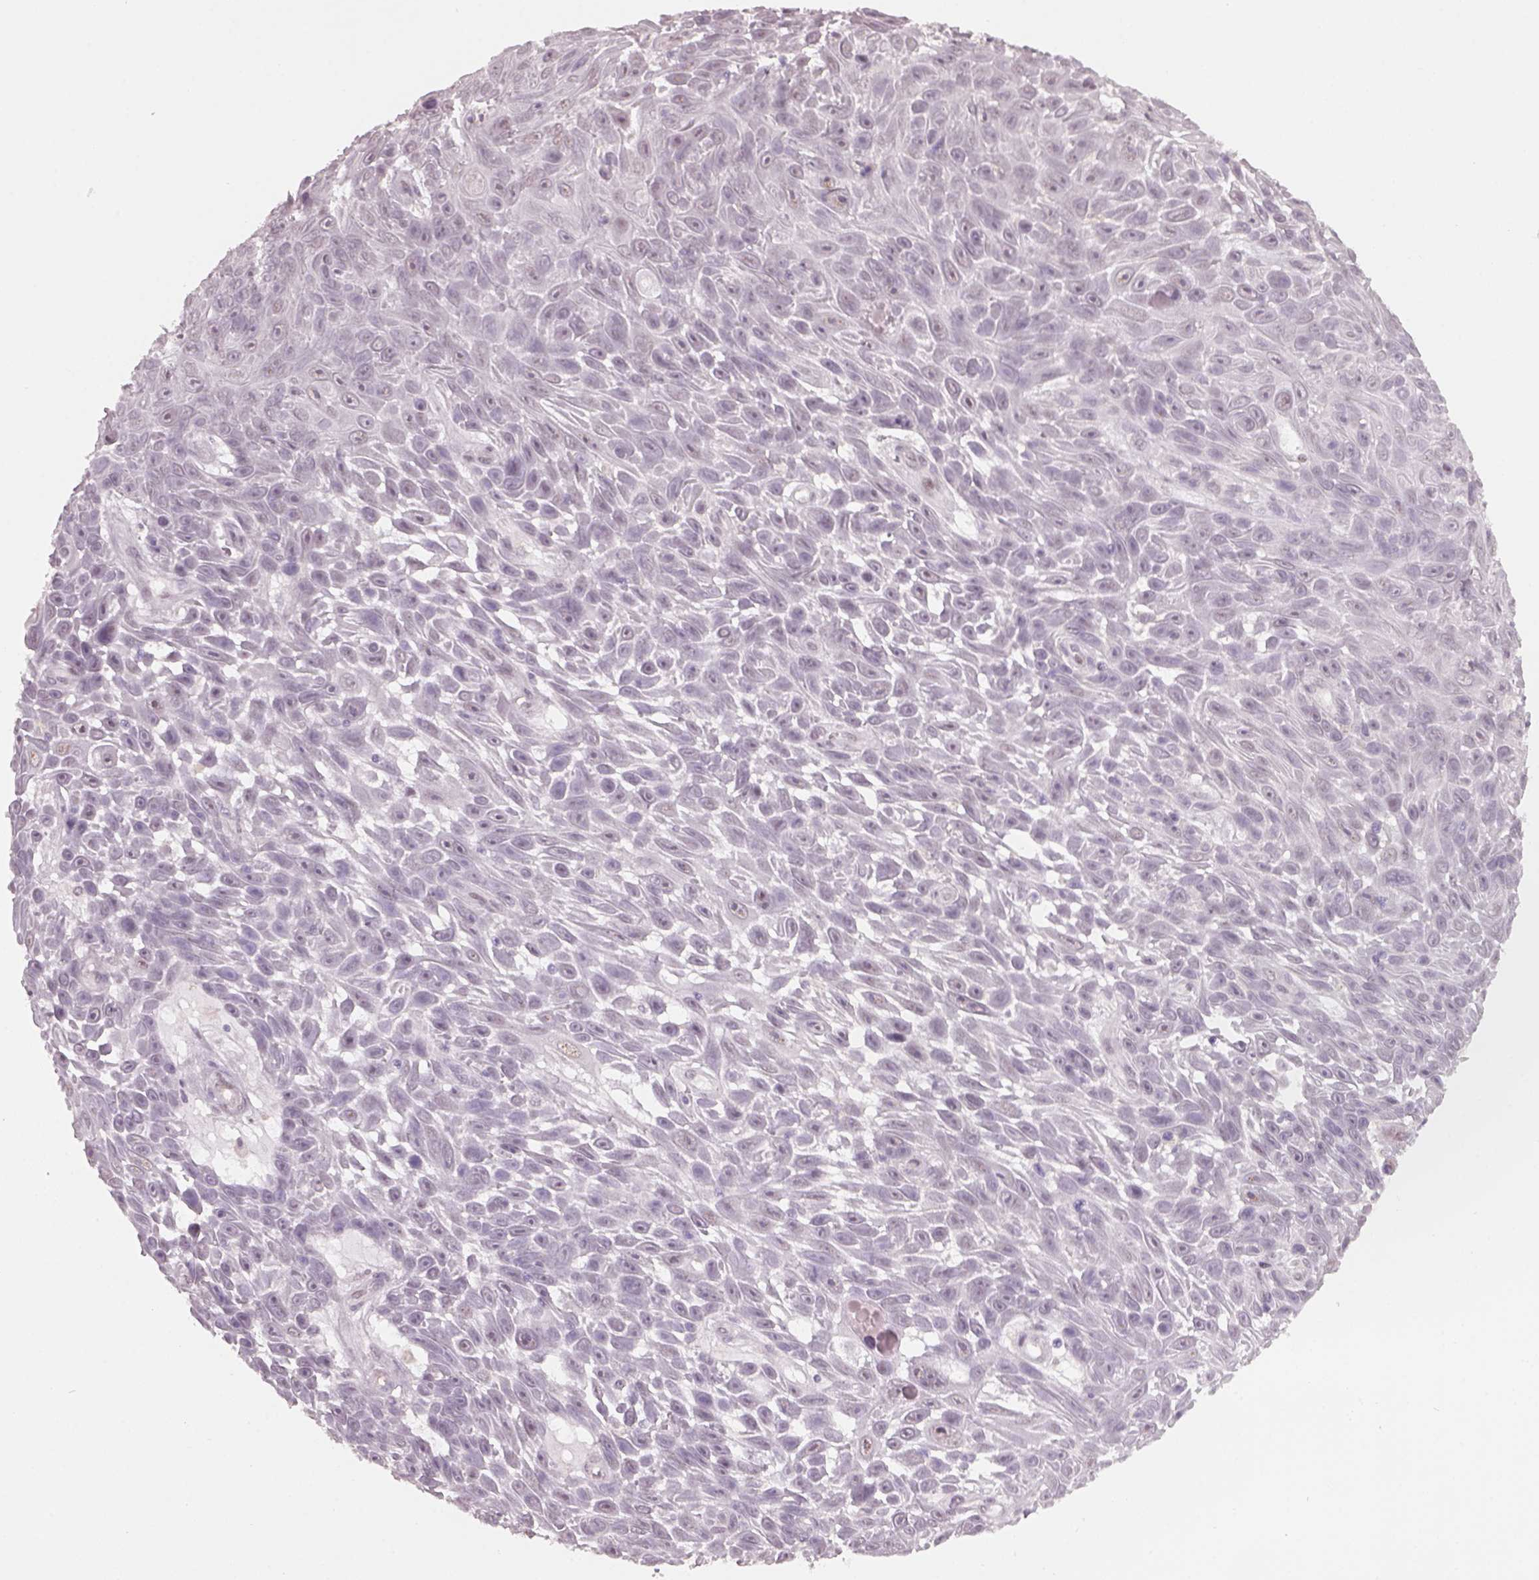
{"staining": {"intensity": "negative", "quantity": "none", "location": "none"}, "tissue": "skin cancer", "cell_type": "Tumor cells", "image_type": "cancer", "snomed": [{"axis": "morphology", "description": "Squamous cell carcinoma, NOS"}, {"axis": "topography", "description": "Skin"}], "caption": "IHC of squamous cell carcinoma (skin) displays no positivity in tumor cells.", "gene": "NAT8", "patient": {"sex": "male", "age": 82}}